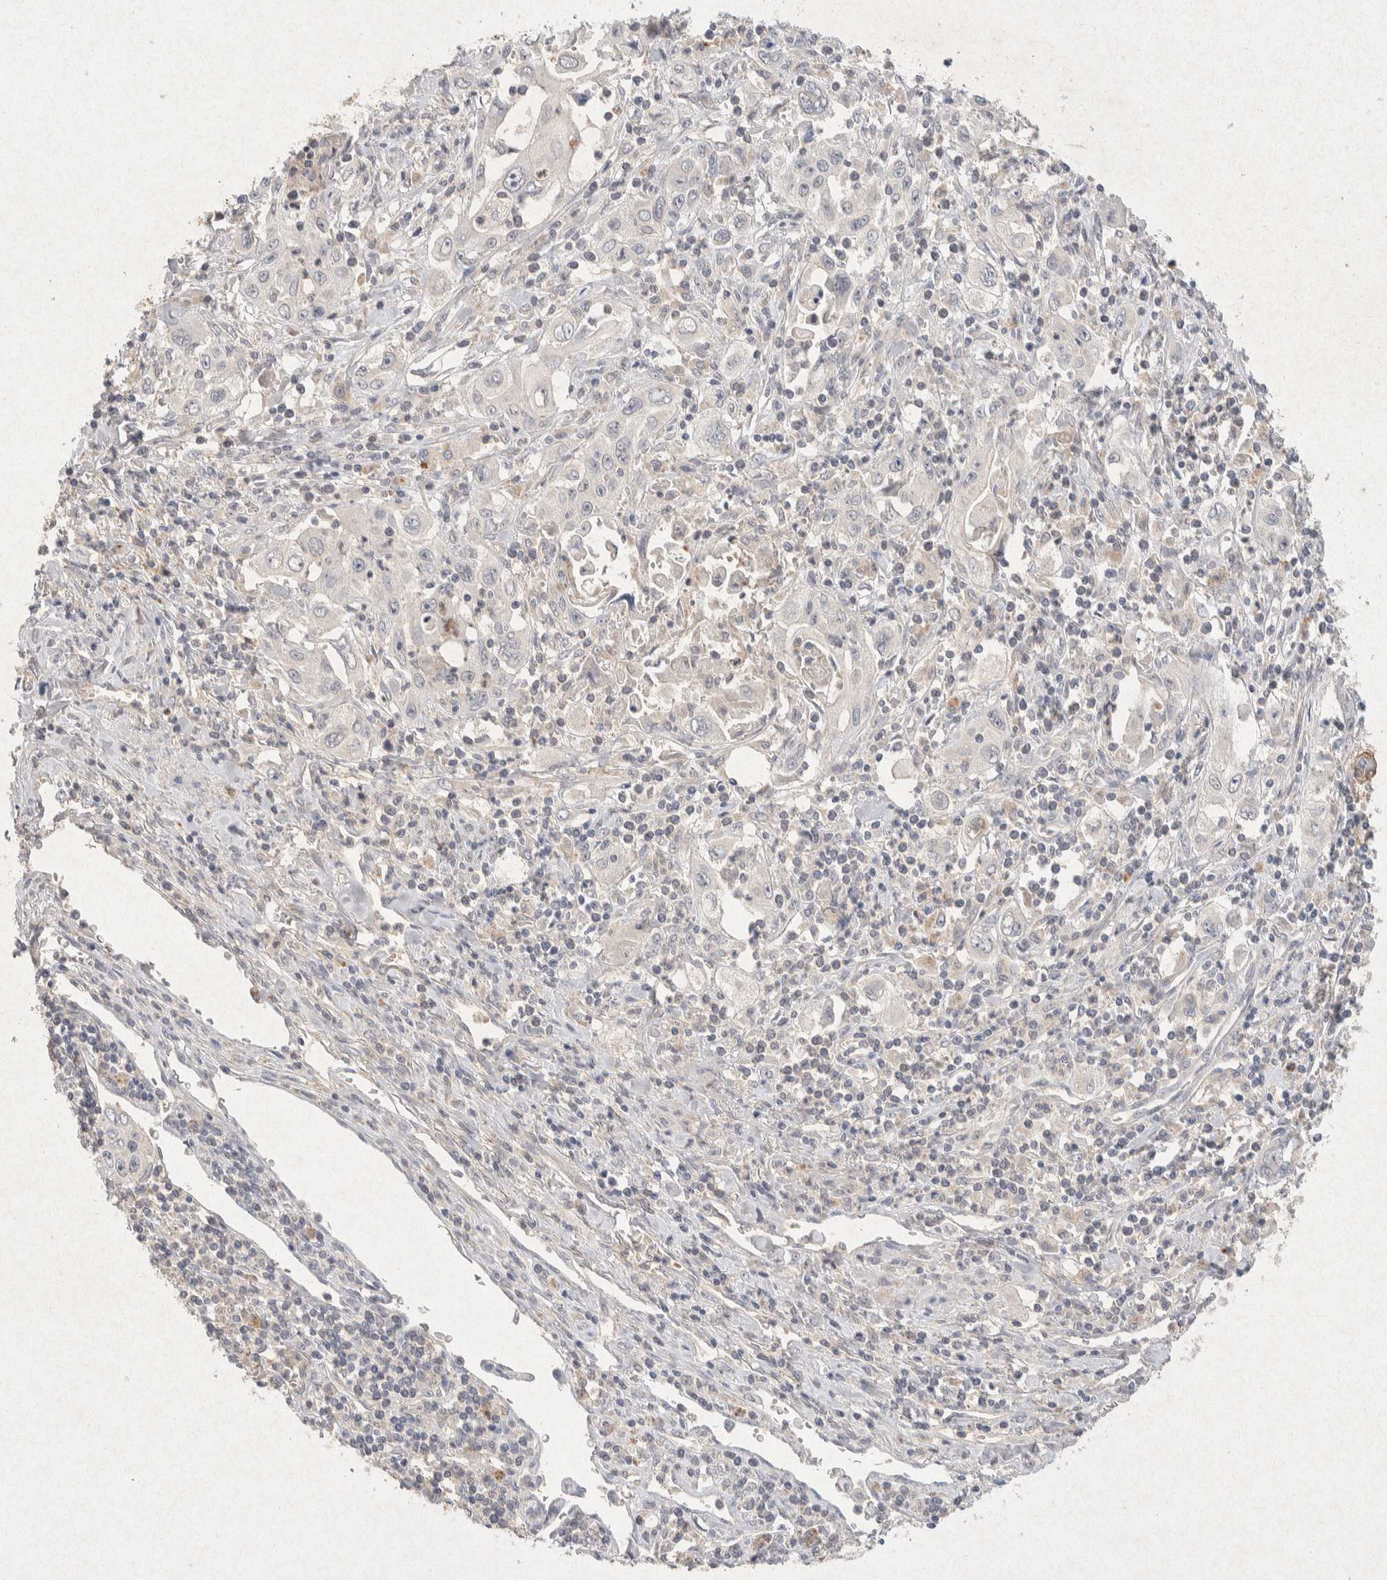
{"staining": {"intensity": "negative", "quantity": "none", "location": "none"}, "tissue": "pancreatic cancer", "cell_type": "Tumor cells", "image_type": "cancer", "snomed": [{"axis": "morphology", "description": "Adenocarcinoma, NOS"}, {"axis": "topography", "description": "Pancreas"}], "caption": "This micrograph is of pancreatic cancer (adenocarcinoma) stained with IHC to label a protein in brown with the nuclei are counter-stained blue. There is no positivity in tumor cells. Nuclei are stained in blue.", "gene": "GNAI1", "patient": {"sex": "male", "age": 70}}